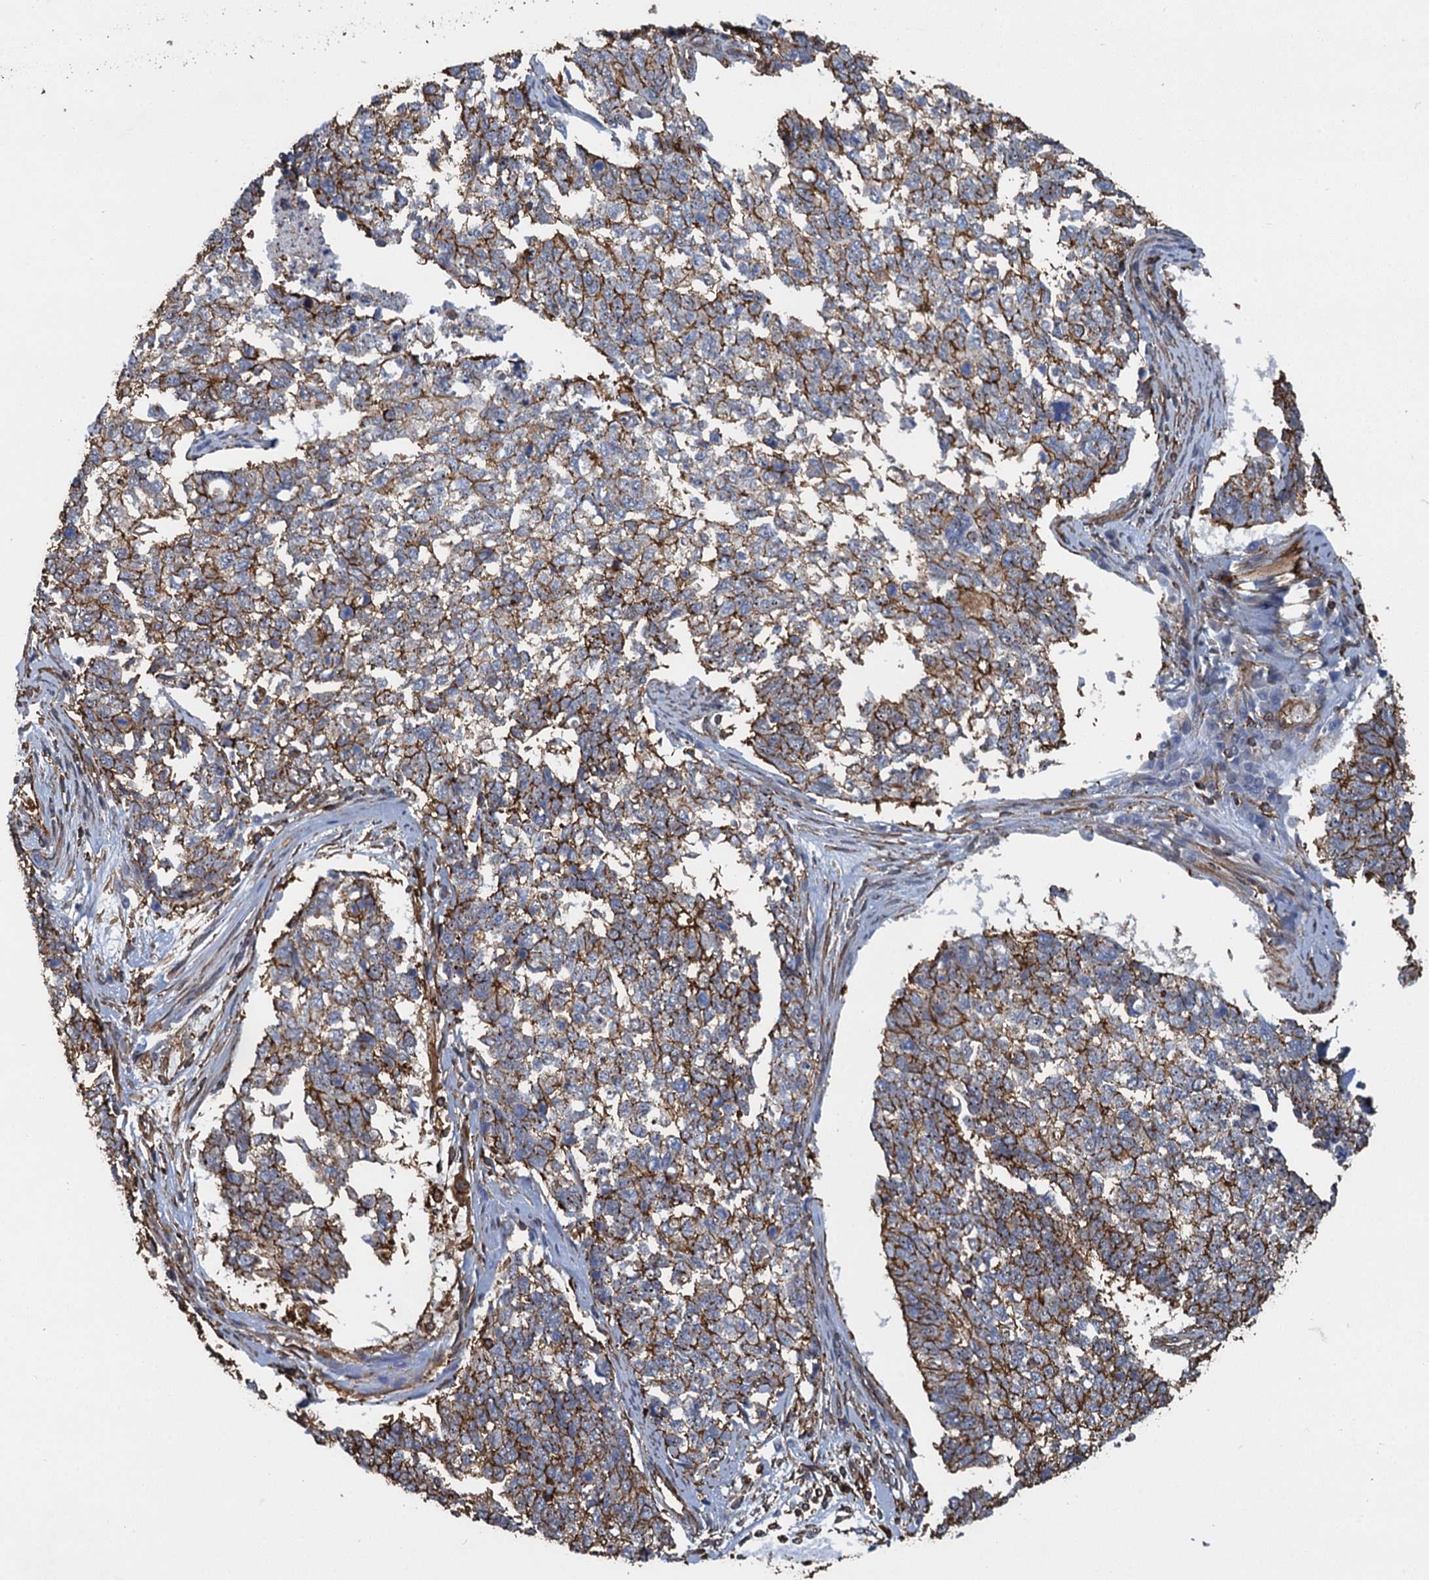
{"staining": {"intensity": "moderate", "quantity": "25%-75%", "location": "cytoplasmic/membranous"}, "tissue": "cervical cancer", "cell_type": "Tumor cells", "image_type": "cancer", "snomed": [{"axis": "morphology", "description": "Squamous cell carcinoma, NOS"}, {"axis": "topography", "description": "Cervix"}], "caption": "A medium amount of moderate cytoplasmic/membranous positivity is identified in approximately 25%-75% of tumor cells in cervical cancer tissue. (Brightfield microscopy of DAB IHC at high magnification).", "gene": "PROSER2", "patient": {"sex": "female", "age": 63}}